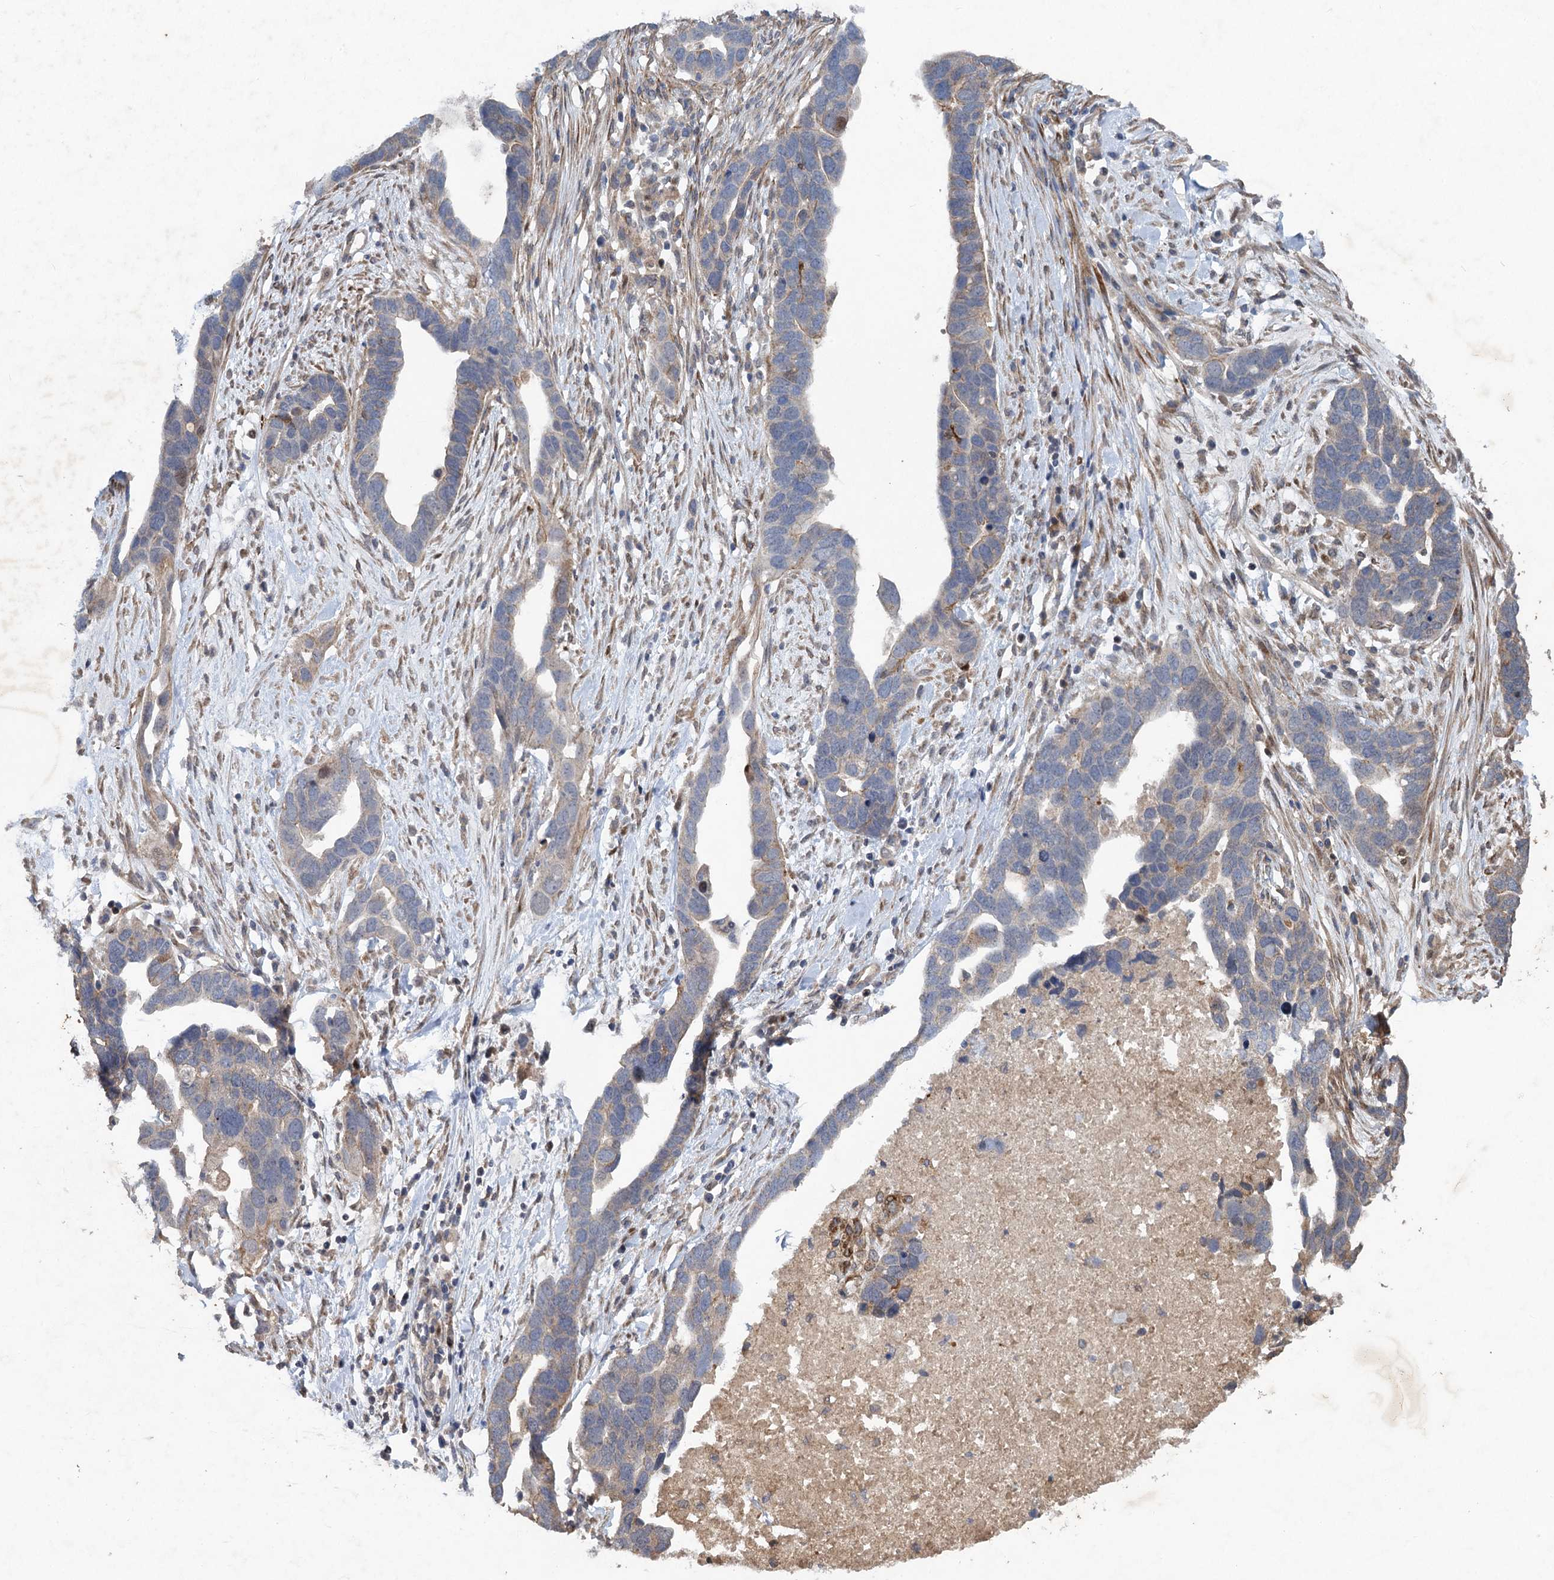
{"staining": {"intensity": "negative", "quantity": "none", "location": "none"}, "tissue": "ovarian cancer", "cell_type": "Tumor cells", "image_type": "cancer", "snomed": [{"axis": "morphology", "description": "Cystadenocarcinoma, serous, NOS"}, {"axis": "topography", "description": "Ovary"}], "caption": "Immunohistochemistry micrograph of neoplastic tissue: human ovarian cancer stained with DAB (3,3'-diaminobenzidine) demonstrates no significant protein staining in tumor cells. (DAB IHC, high magnification).", "gene": "NUDT22", "patient": {"sex": "female", "age": 54}}